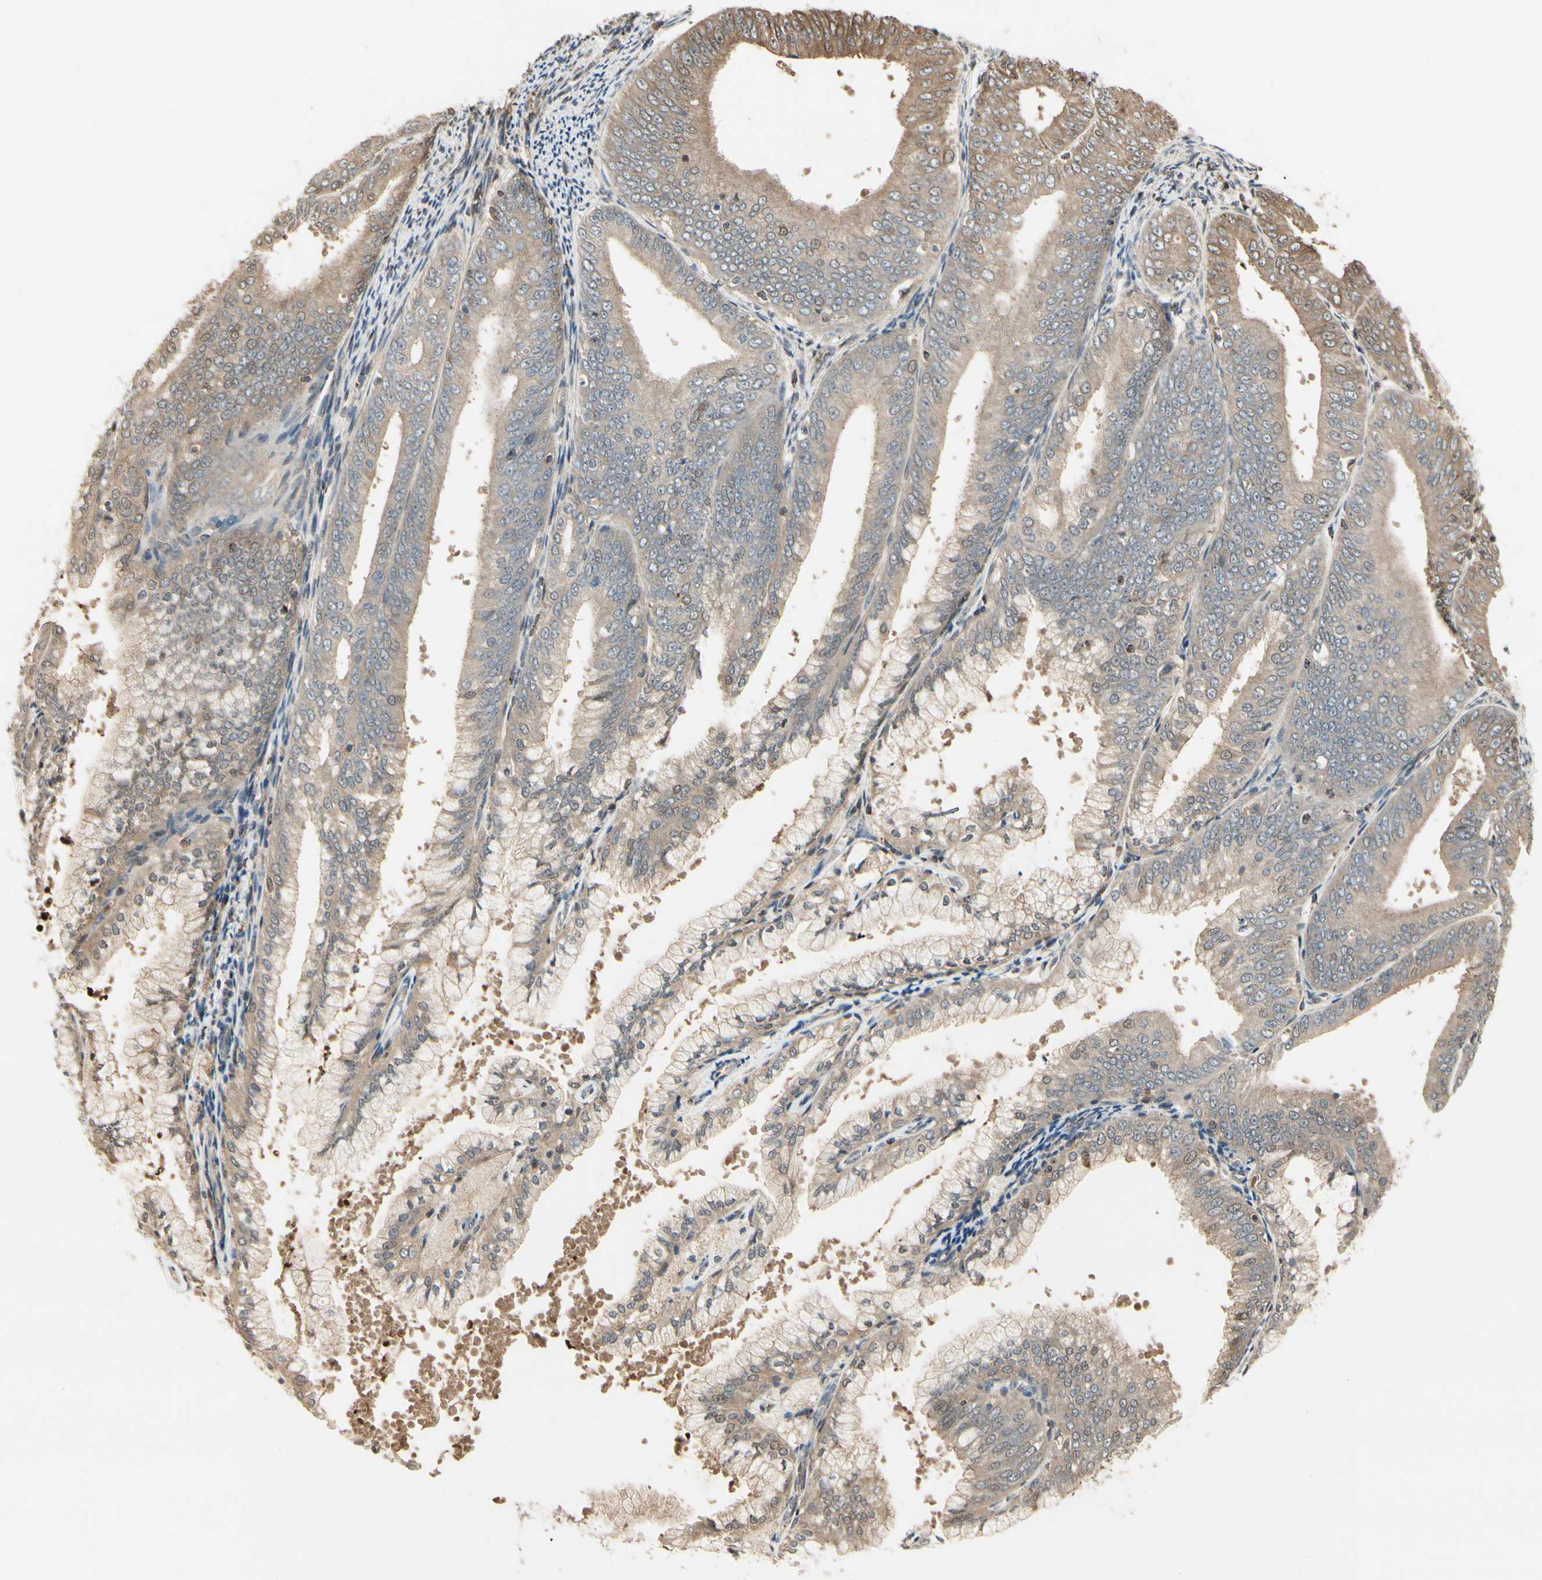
{"staining": {"intensity": "weak", "quantity": ">75%", "location": "cytoplasmic/membranous"}, "tissue": "endometrial cancer", "cell_type": "Tumor cells", "image_type": "cancer", "snomed": [{"axis": "morphology", "description": "Adenocarcinoma, NOS"}, {"axis": "topography", "description": "Endometrium"}], "caption": "Human endometrial cancer (adenocarcinoma) stained with a protein marker reveals weak staining in tumor cells.", "gene": "EVC", "patient": {"sex": "female", "age": 63}}